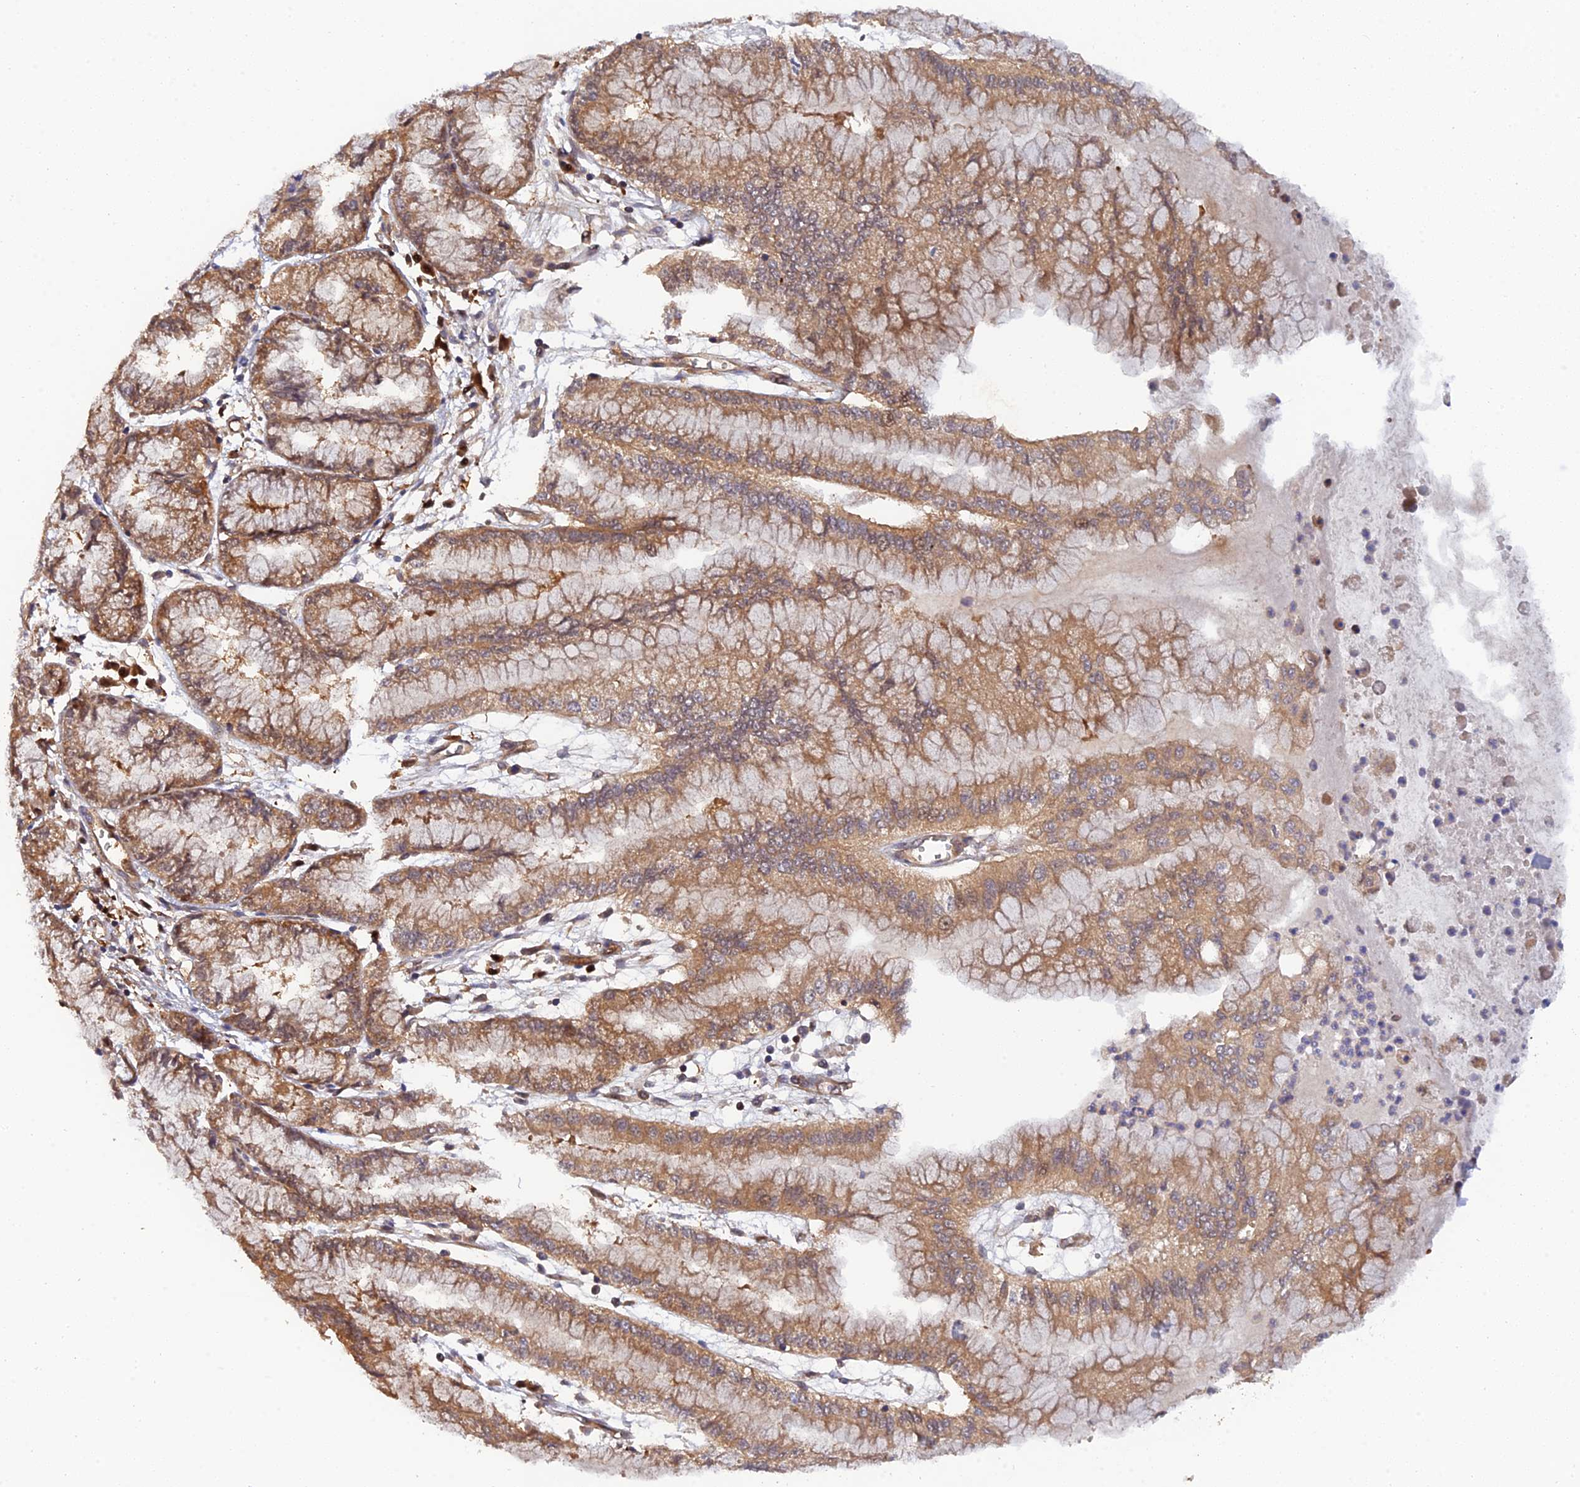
{"staining": {"intensity": "moderate", "quantity": ">75%", "location": "cytoplasmic/membranous"}, "tissue": "pancreatic cancer", "cell_type": "Tumor cells", "image_type": "cancer", "snomed": [{"axis": "morphology", "description": "Adenocarcinoma, NOS"}, {"axis": "topography", "description": "Pancreas"}], "caption": "Human pancreatic adenocarcinoma stained with a protein marker shows moderate staining in tumor cells.", "gene": "ARL2BP", "patient": {"sex": "male", "age": 73}}